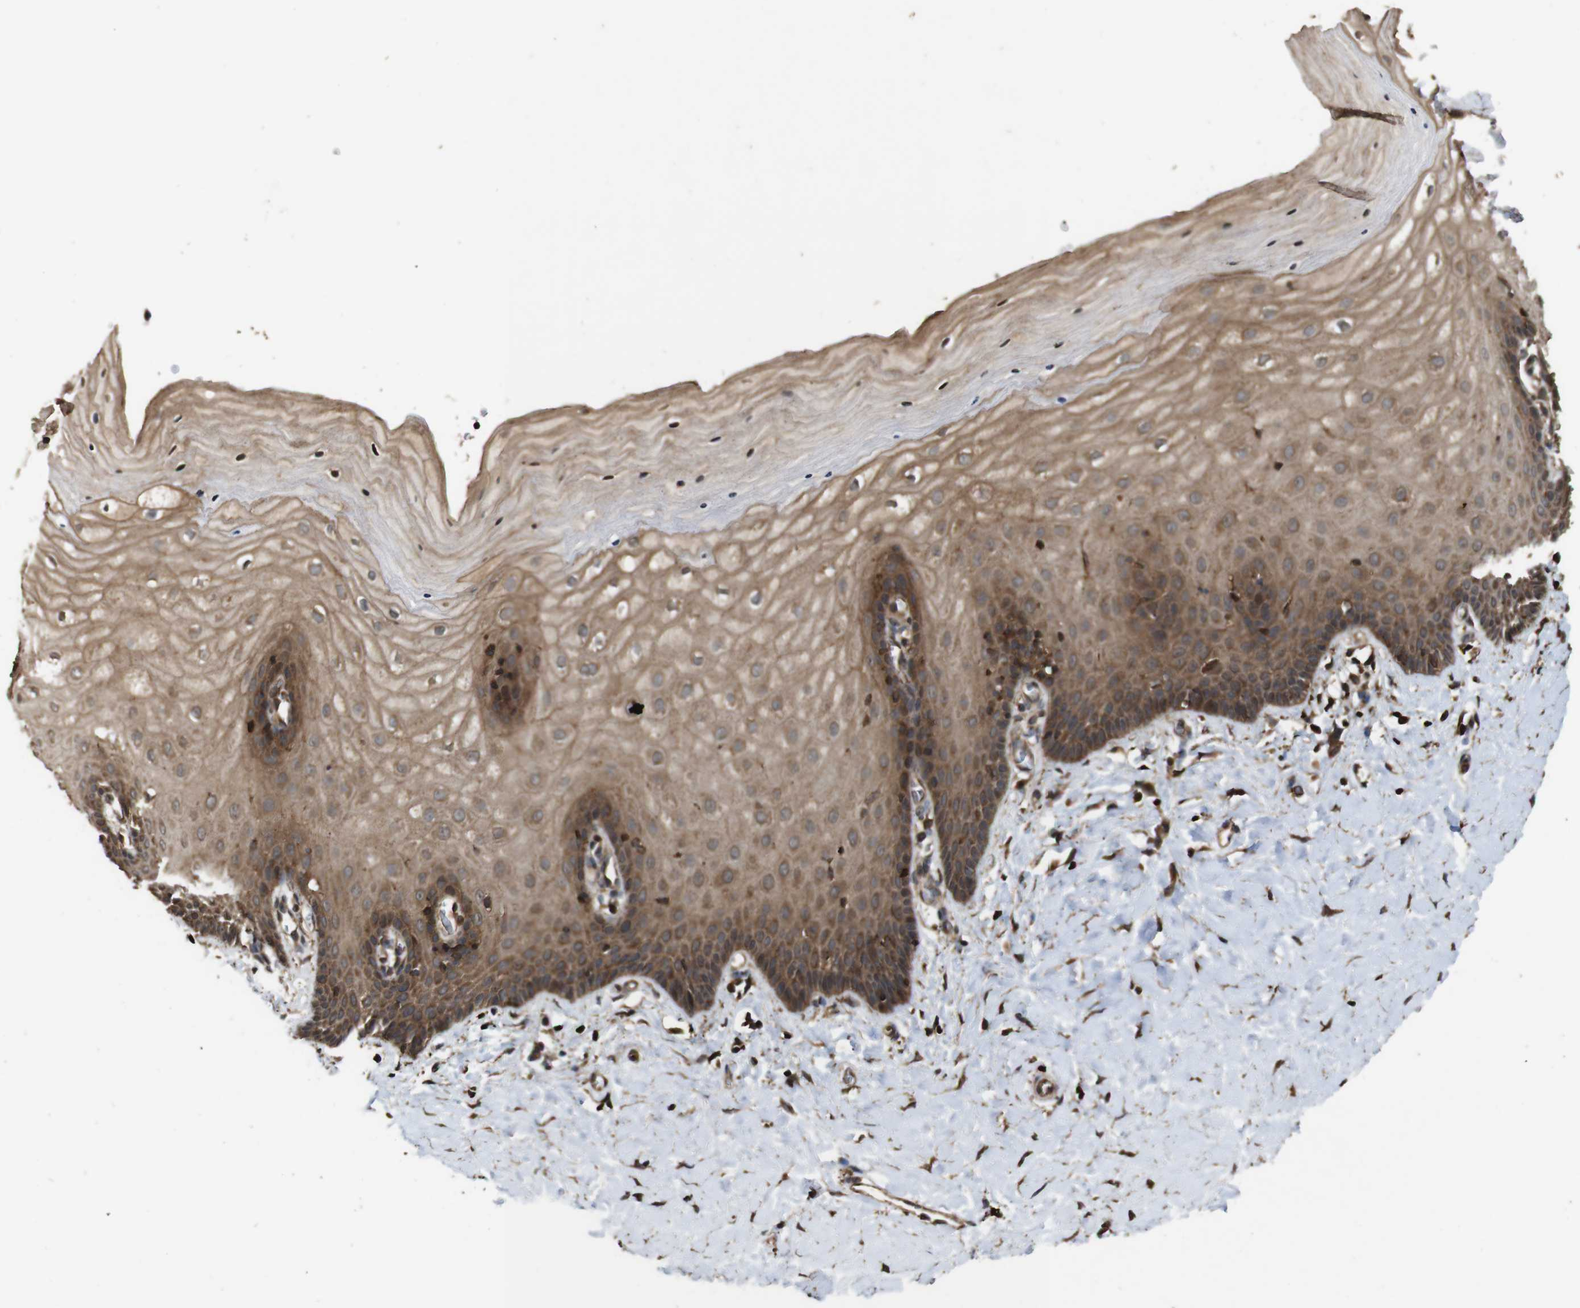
{"staining": {"intensity": "strong", "quantity": ">75%", "location": "cytoplasmic/membranous"}, "tissue": "cervix", "cell_type": "Glandular cells", "image_type": "normal", "snomed": [{"axis": "morphology", "description": "Normal tissue, NOS"}, {"axis": "topography", "description": "Cervix"}], "caption": "Human cervix stained with a brown dye displays strong cytoplasmic/membranous positive positivity in approximately >75% of glandular cells.", "gene": "BAG4", "patient": {"sex": "female", "age": 55}}